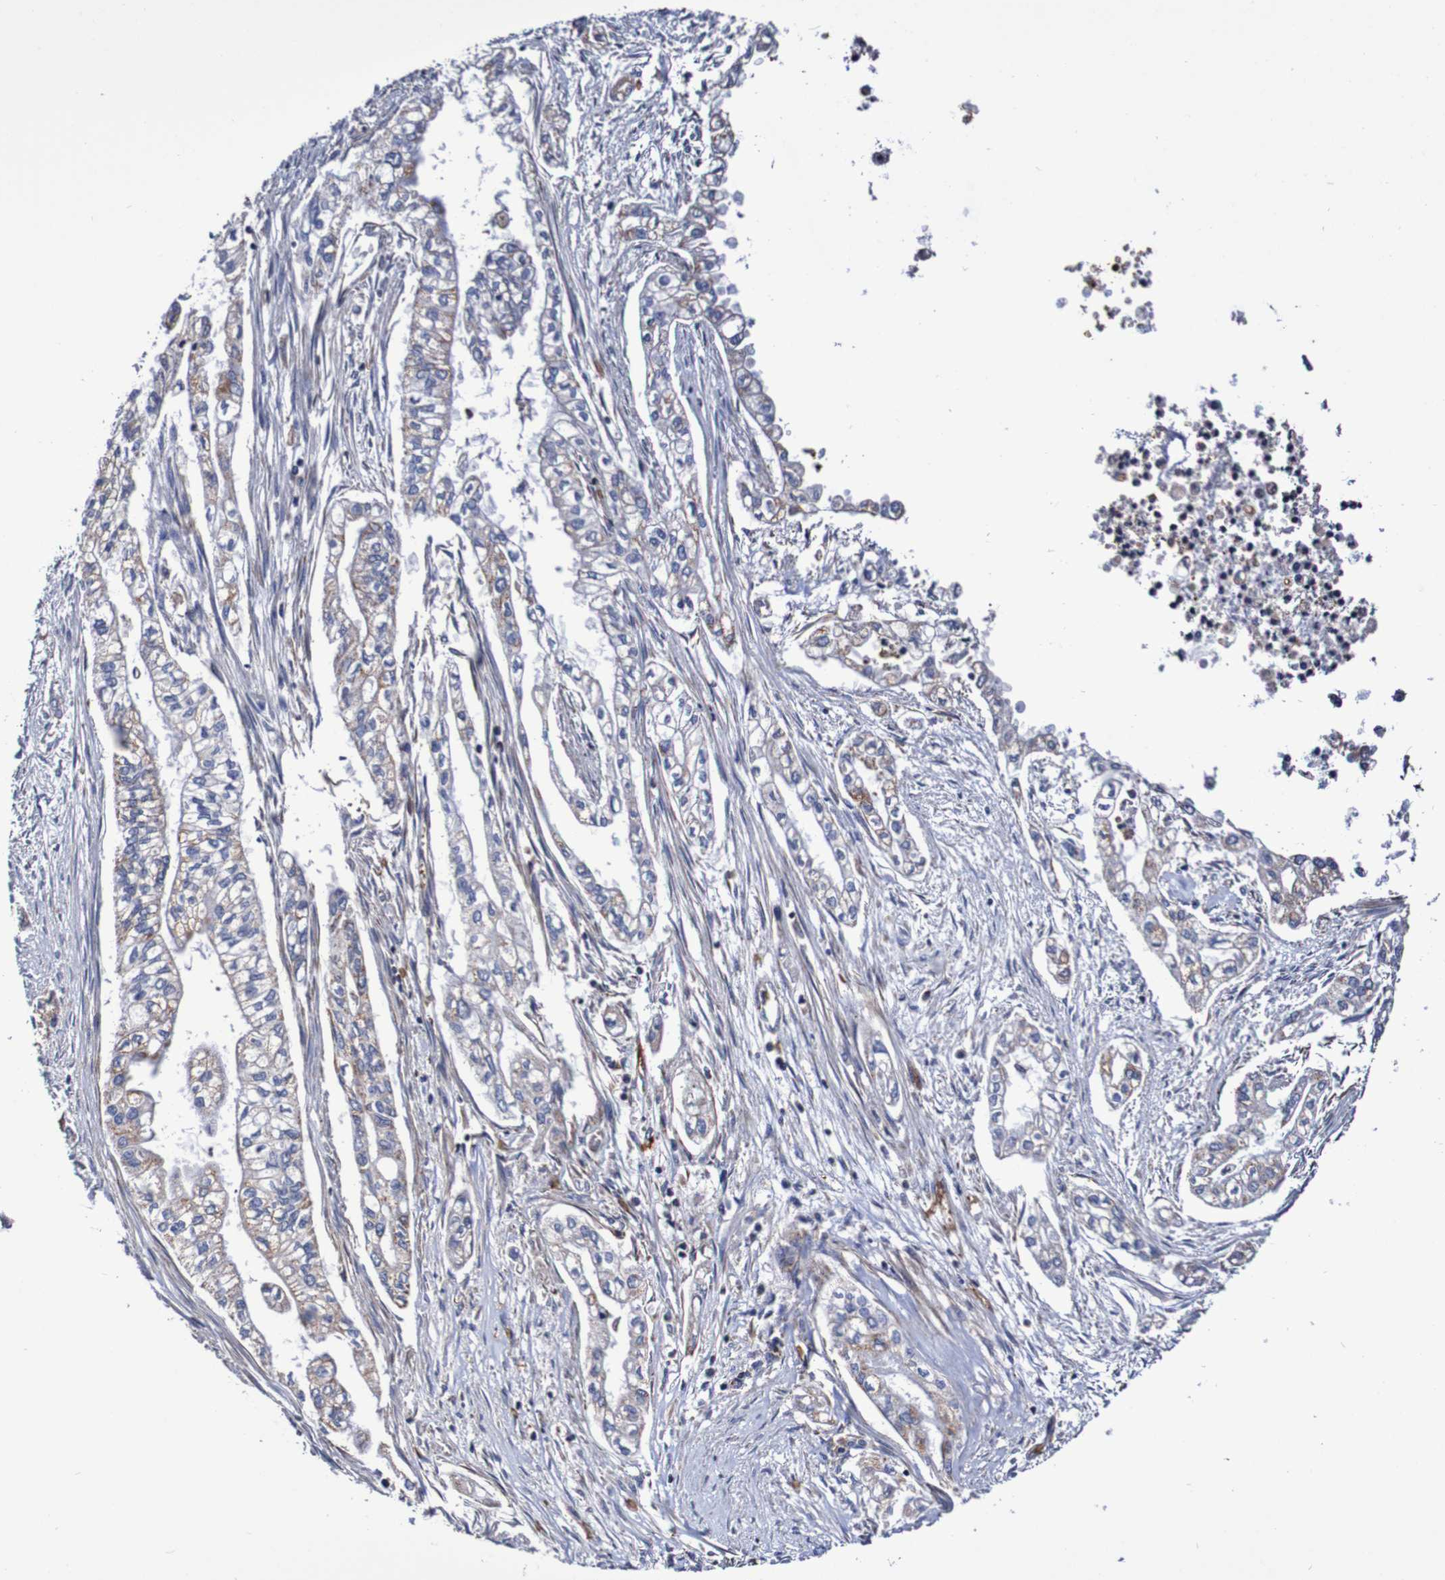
{"staining": {"intensity": "moderate", "quantity": "<25%", "location": "cytoplasmic/membranous"}, "tissue": "pancreatic cancer", "cell_type": "Tumor cells", "image_type": "cancer", "snomed": [{"axis": "morphology", "description": "Normal tissue, NOS"}, {"axis": "topography", "description": "Pancreas"}], "caption": "A low amount of moderate cytoplasmic/membranous staining is present in approximately <25% of tumor cells in pancreatic cancer tissue.", "gene": "WNT4", "patient": {"sex": "male", "age": 42}}